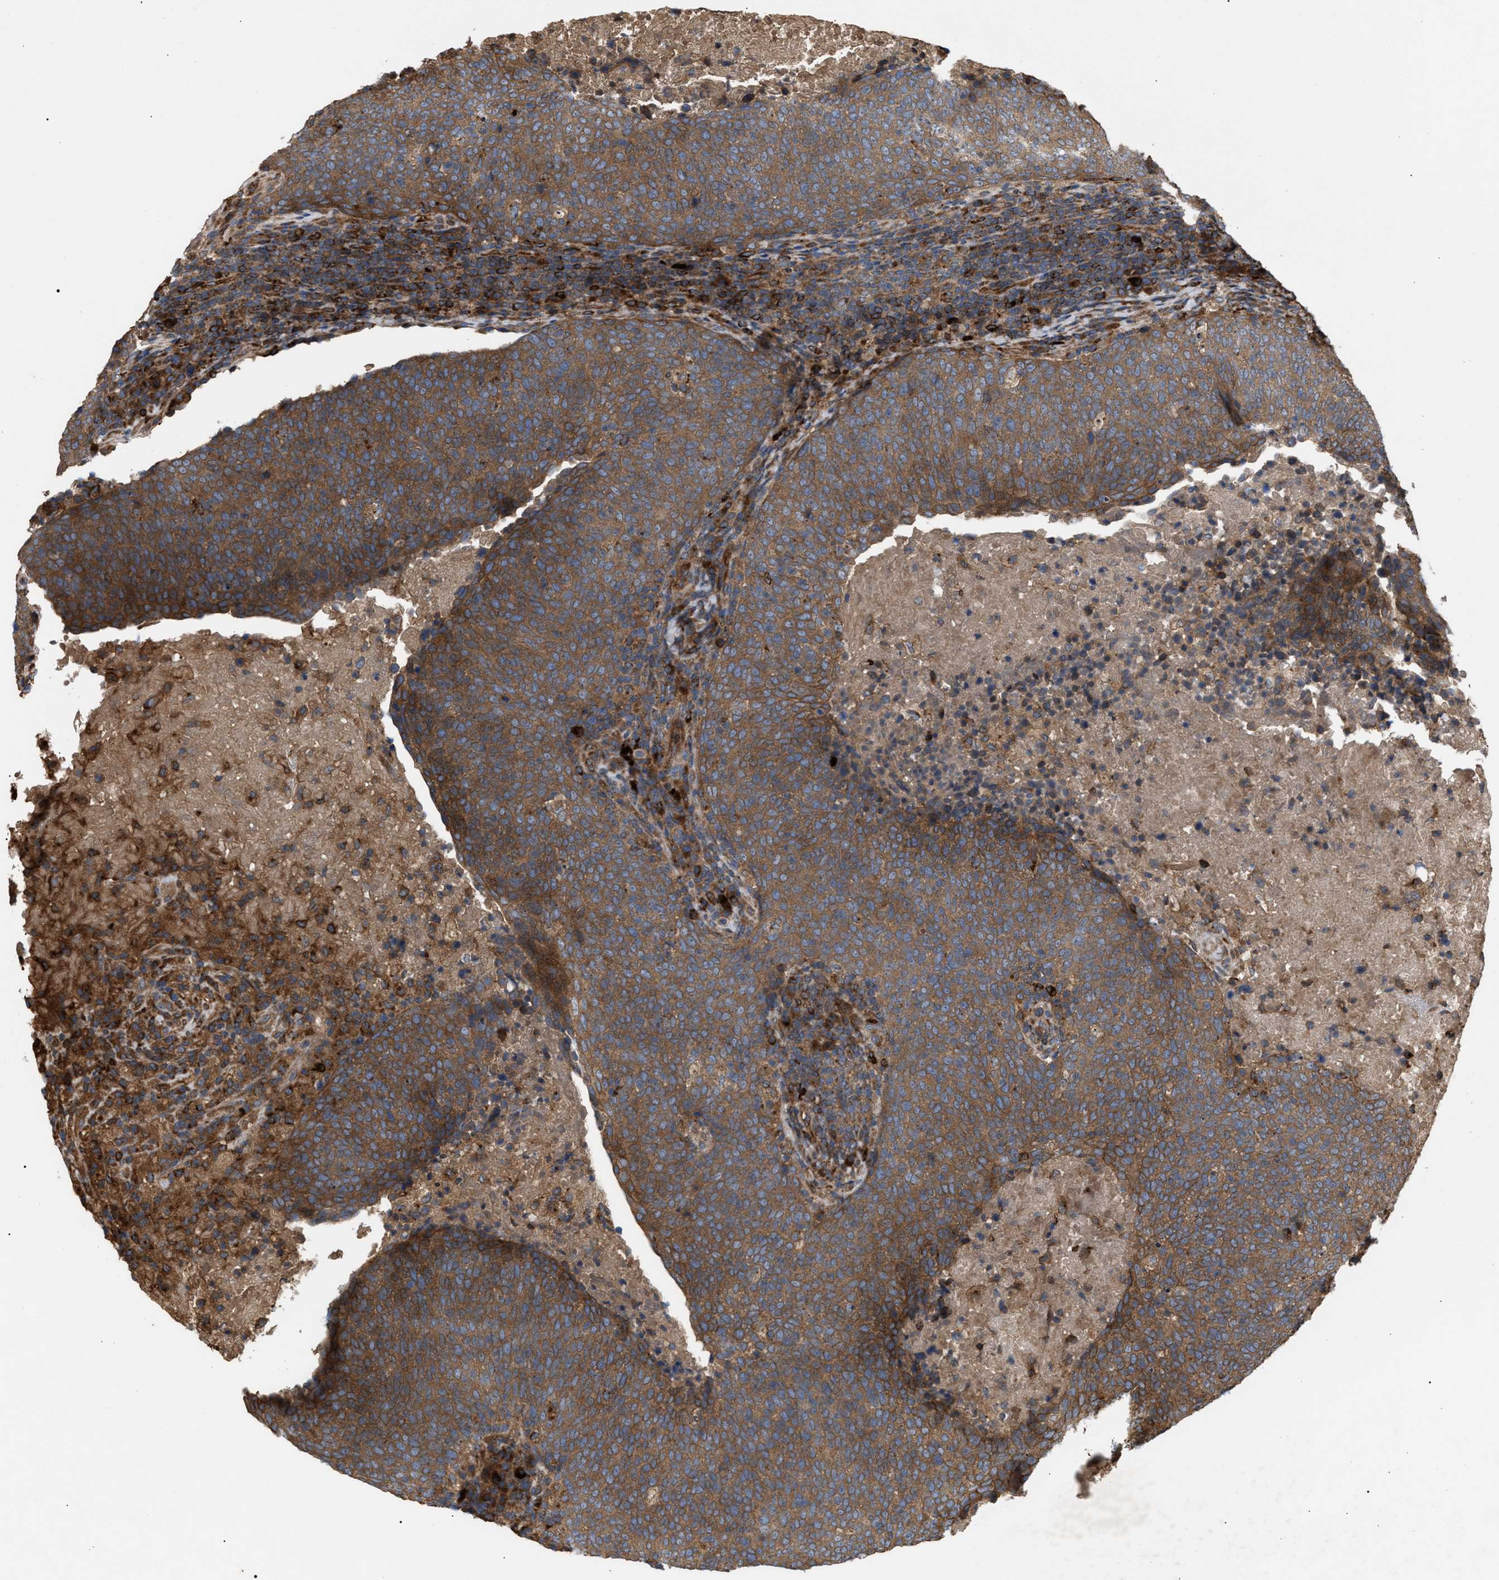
{"staining": {"intensity": "moderate", "quantity": ">75%", "location": "cytoplasmic/membranous"}, "tissue": "head and neck cancer", "cell_type": "Tumor cells", "image_type": "cancer", "snomed": [{"axis": "morphology", "description": "Squamous cell carcinoma, NOS"}, {"axis": "morphology", "description": "Squamous cell carcinoma, metastatic, NOS"}, {"axis": "topography", "description": "Lymph node"}, {"axis": "topography", "description": "Head-Neck"}], "caption": "Head and neck cancer stained with immunohistochemistry displays moderate cytoplasmic/membranous expression in about >75% of tumor cells. The staining was performed using DAB (3,3'-diaminobenzidine) to visualize the protein expression in brown, while the nuclei were stained in blue with hematoxylin (Magnification: 20x).", "gene": "GCC1", "patient": {"sex": "male", "age": 62}}